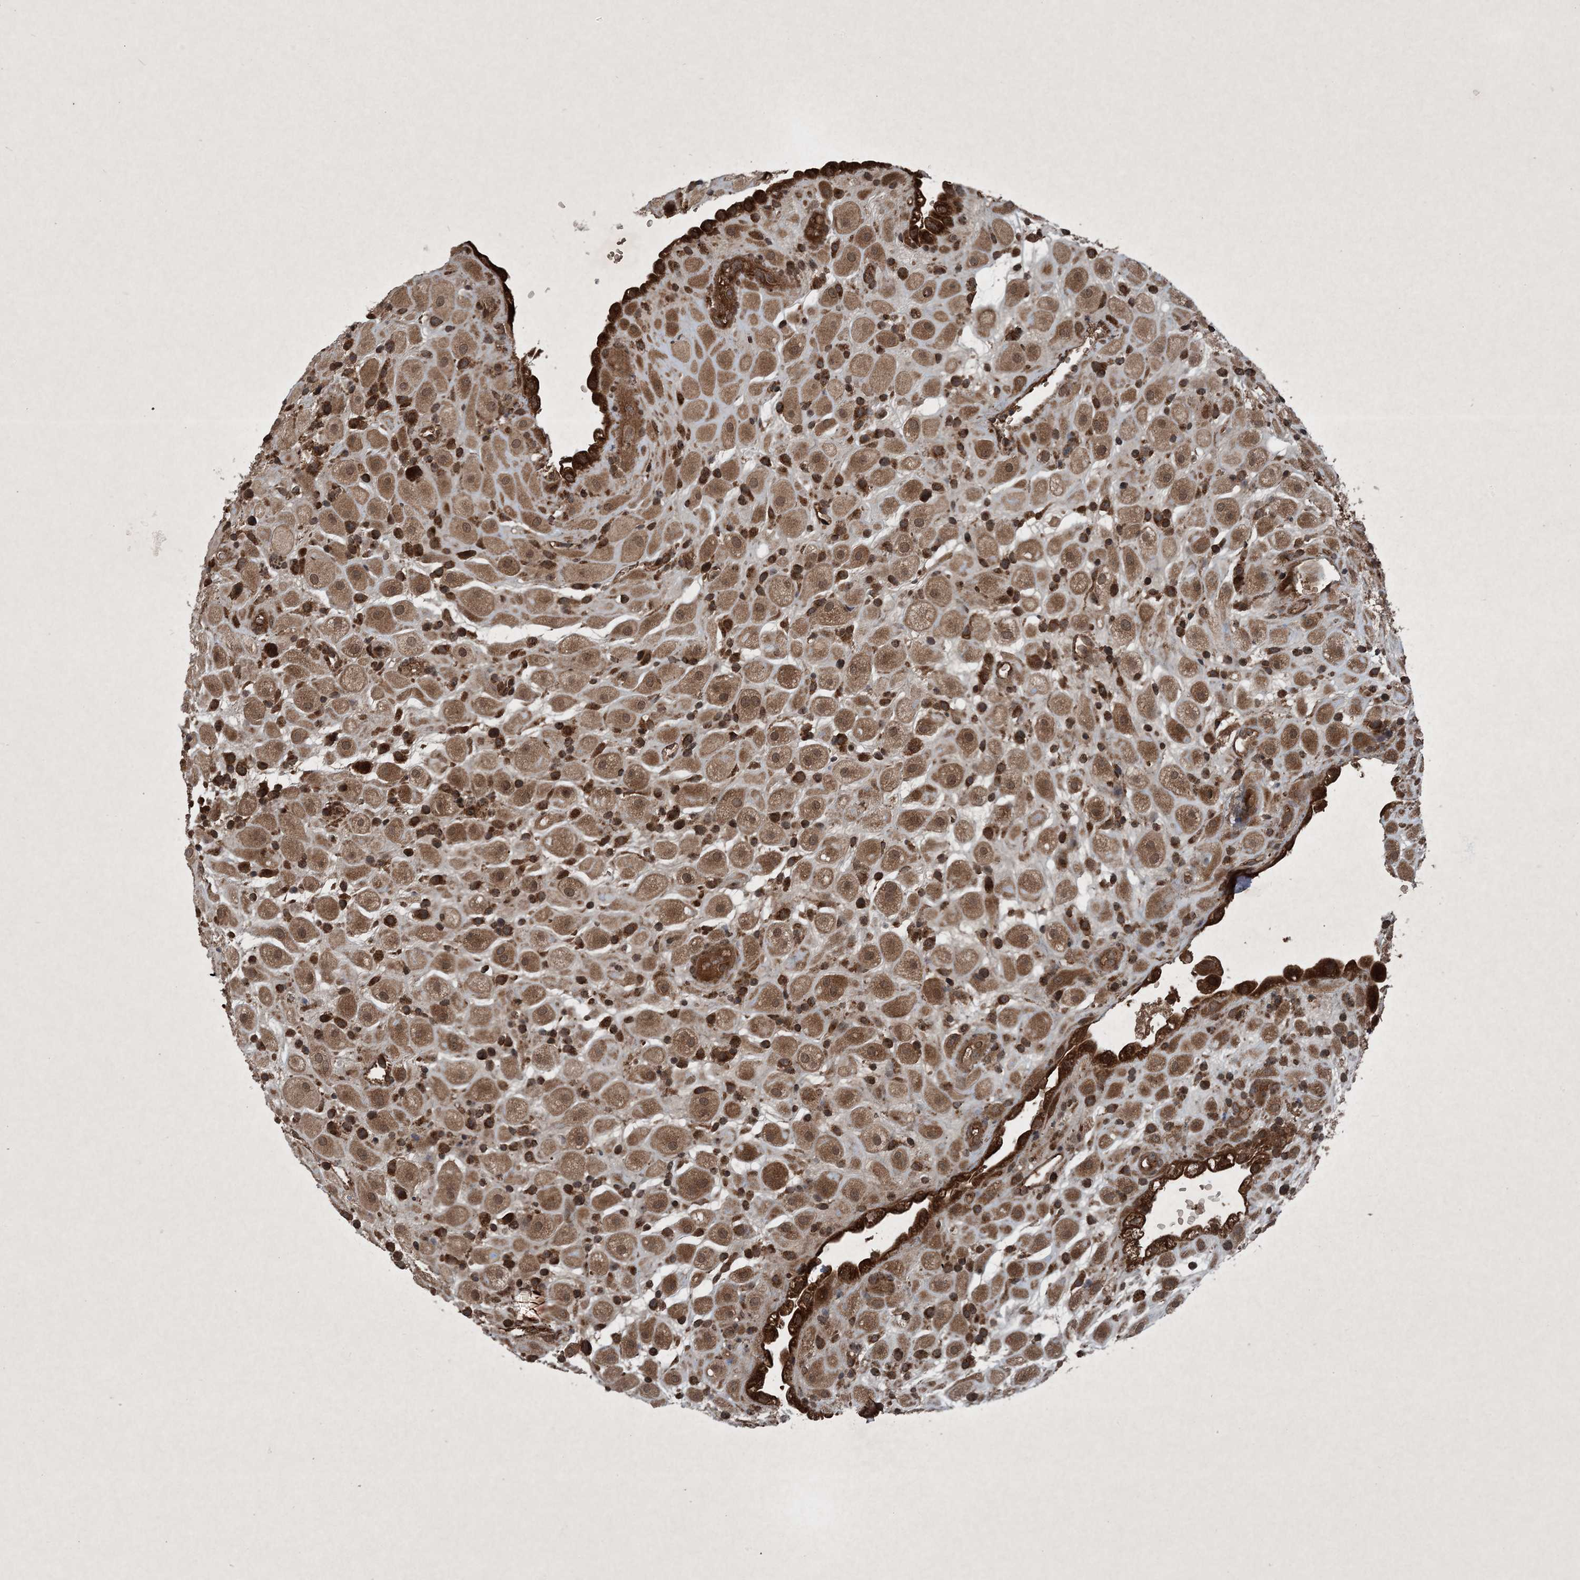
{"staining": {"intensity": "moderate", "quantity": ">75%", "location": "cytoplasmic/membranous,nuclear"}, "tissue": "placenta", "cell_type": "Decidual cells", "image_type": "normal", "snomed": [{"axis": "morphology", "description": "Normal tissue, NOS"}, {"axis": "topography", "description": "Placenta"}], "caption": "The histopathology image shows immunohistochemical staining of normal placenta. There is moderate cytoplasmic/membranous,nuclear expression is identified in about >75% of decidual cells. (brown staining indicates protein expression, while blue staining denotes nuclei).", "gene": "GNG5", "patient": {"sex": "female", "age": 35}}